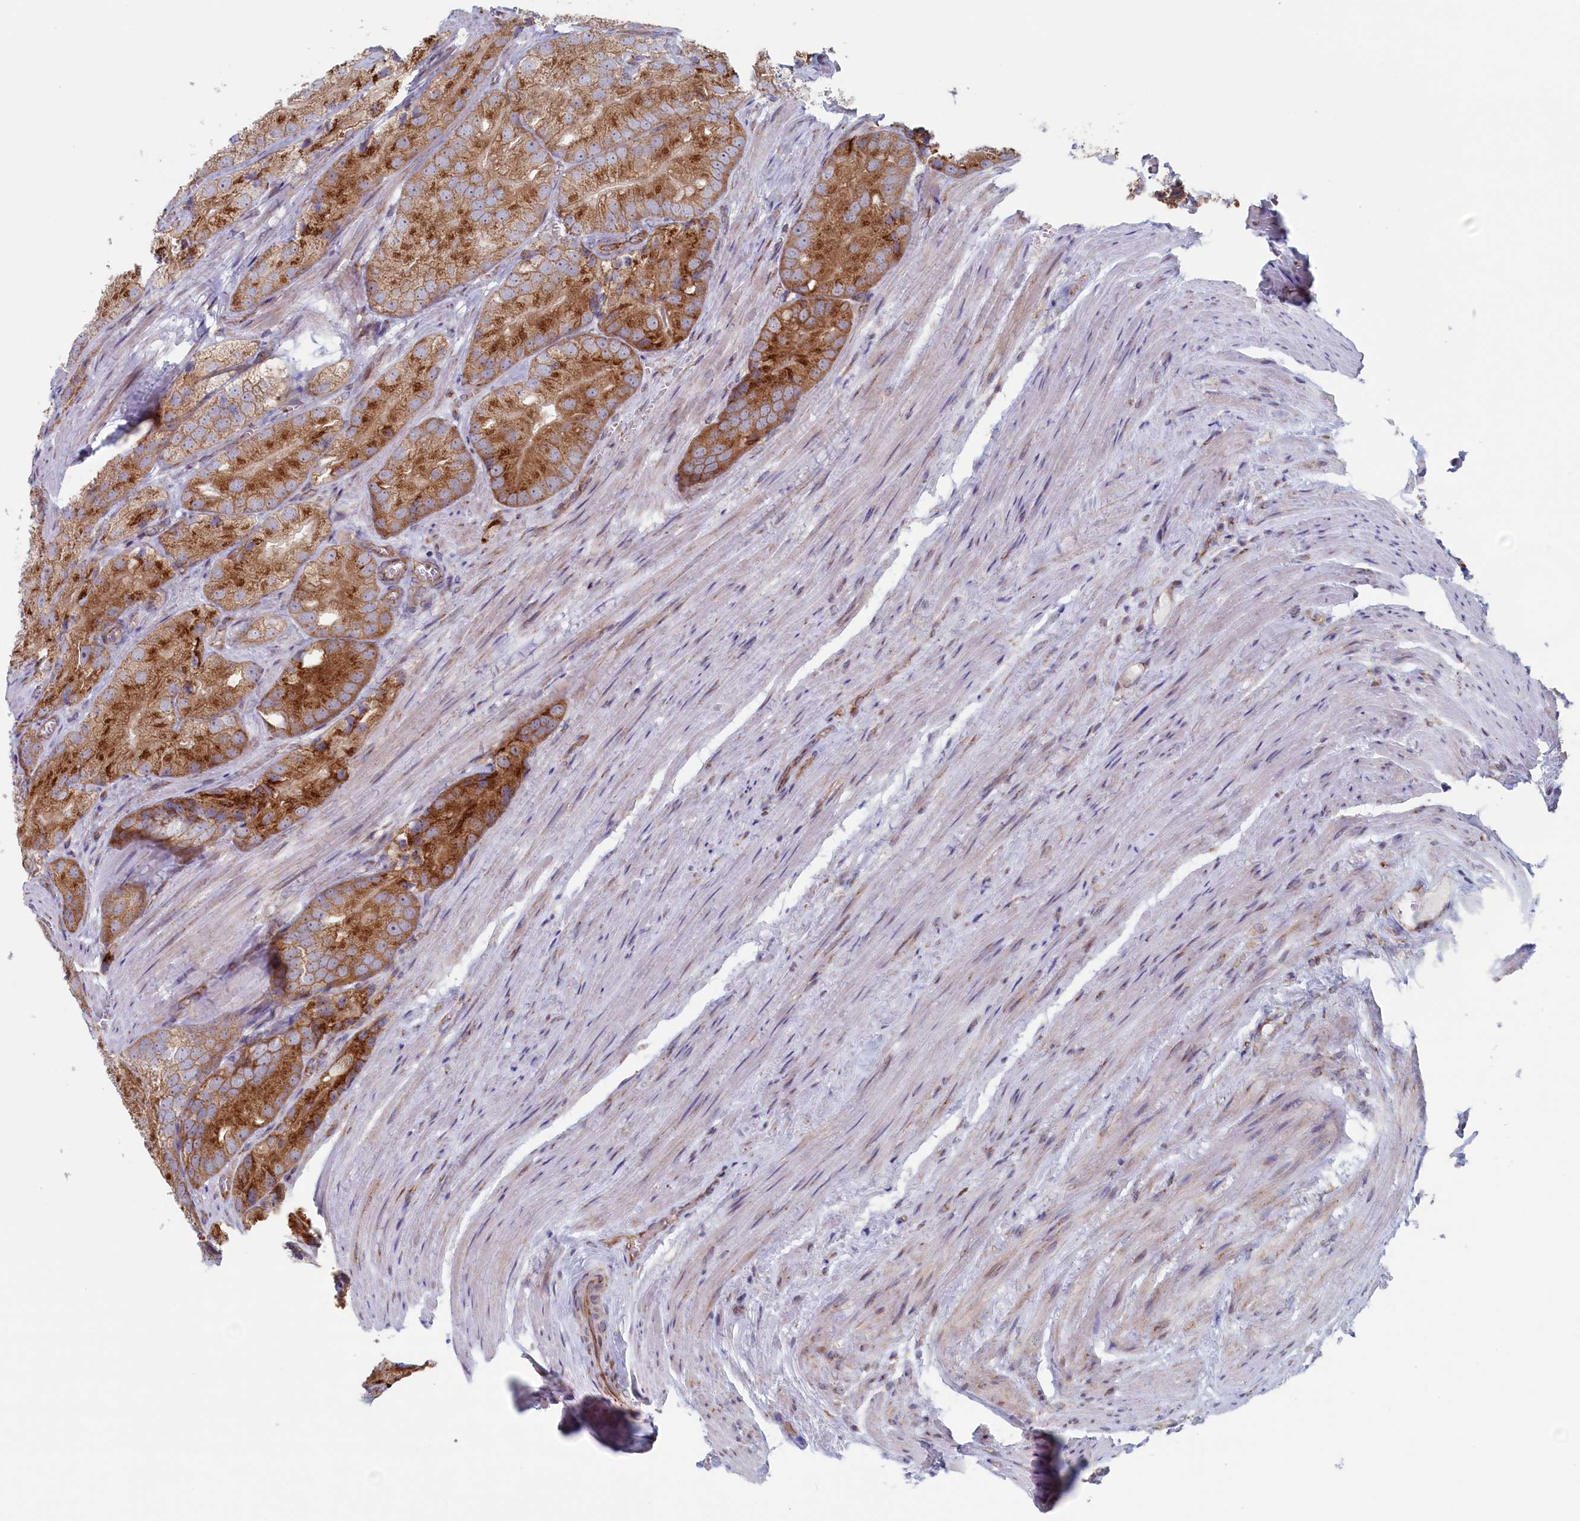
{"staining": {"intensity": "moderate", "quantity": ">75%", "location": "cytoplasmic/membranous"}, "tissue": "prostate cancer", "cell_type": "Tumor cells", "image_type": "cancer", "snomed": [{"axis": "morphology", "description": "Adenocarcinoma, Low grade"}, {"axis": "topography", "description": "Prostate"}], "caption": "This photomicrograph reveals low-grade adenocarcinoma (prostate) stained with immunohistochemistry (IHC) to label a protein in brown. The cytoplasmic/membranous of tumor cells show moderate positivity for the protein. Nuclei are counter-stained blue.", "gene": "MTFMT", "patient": {"sex": "male", "age": 69}}